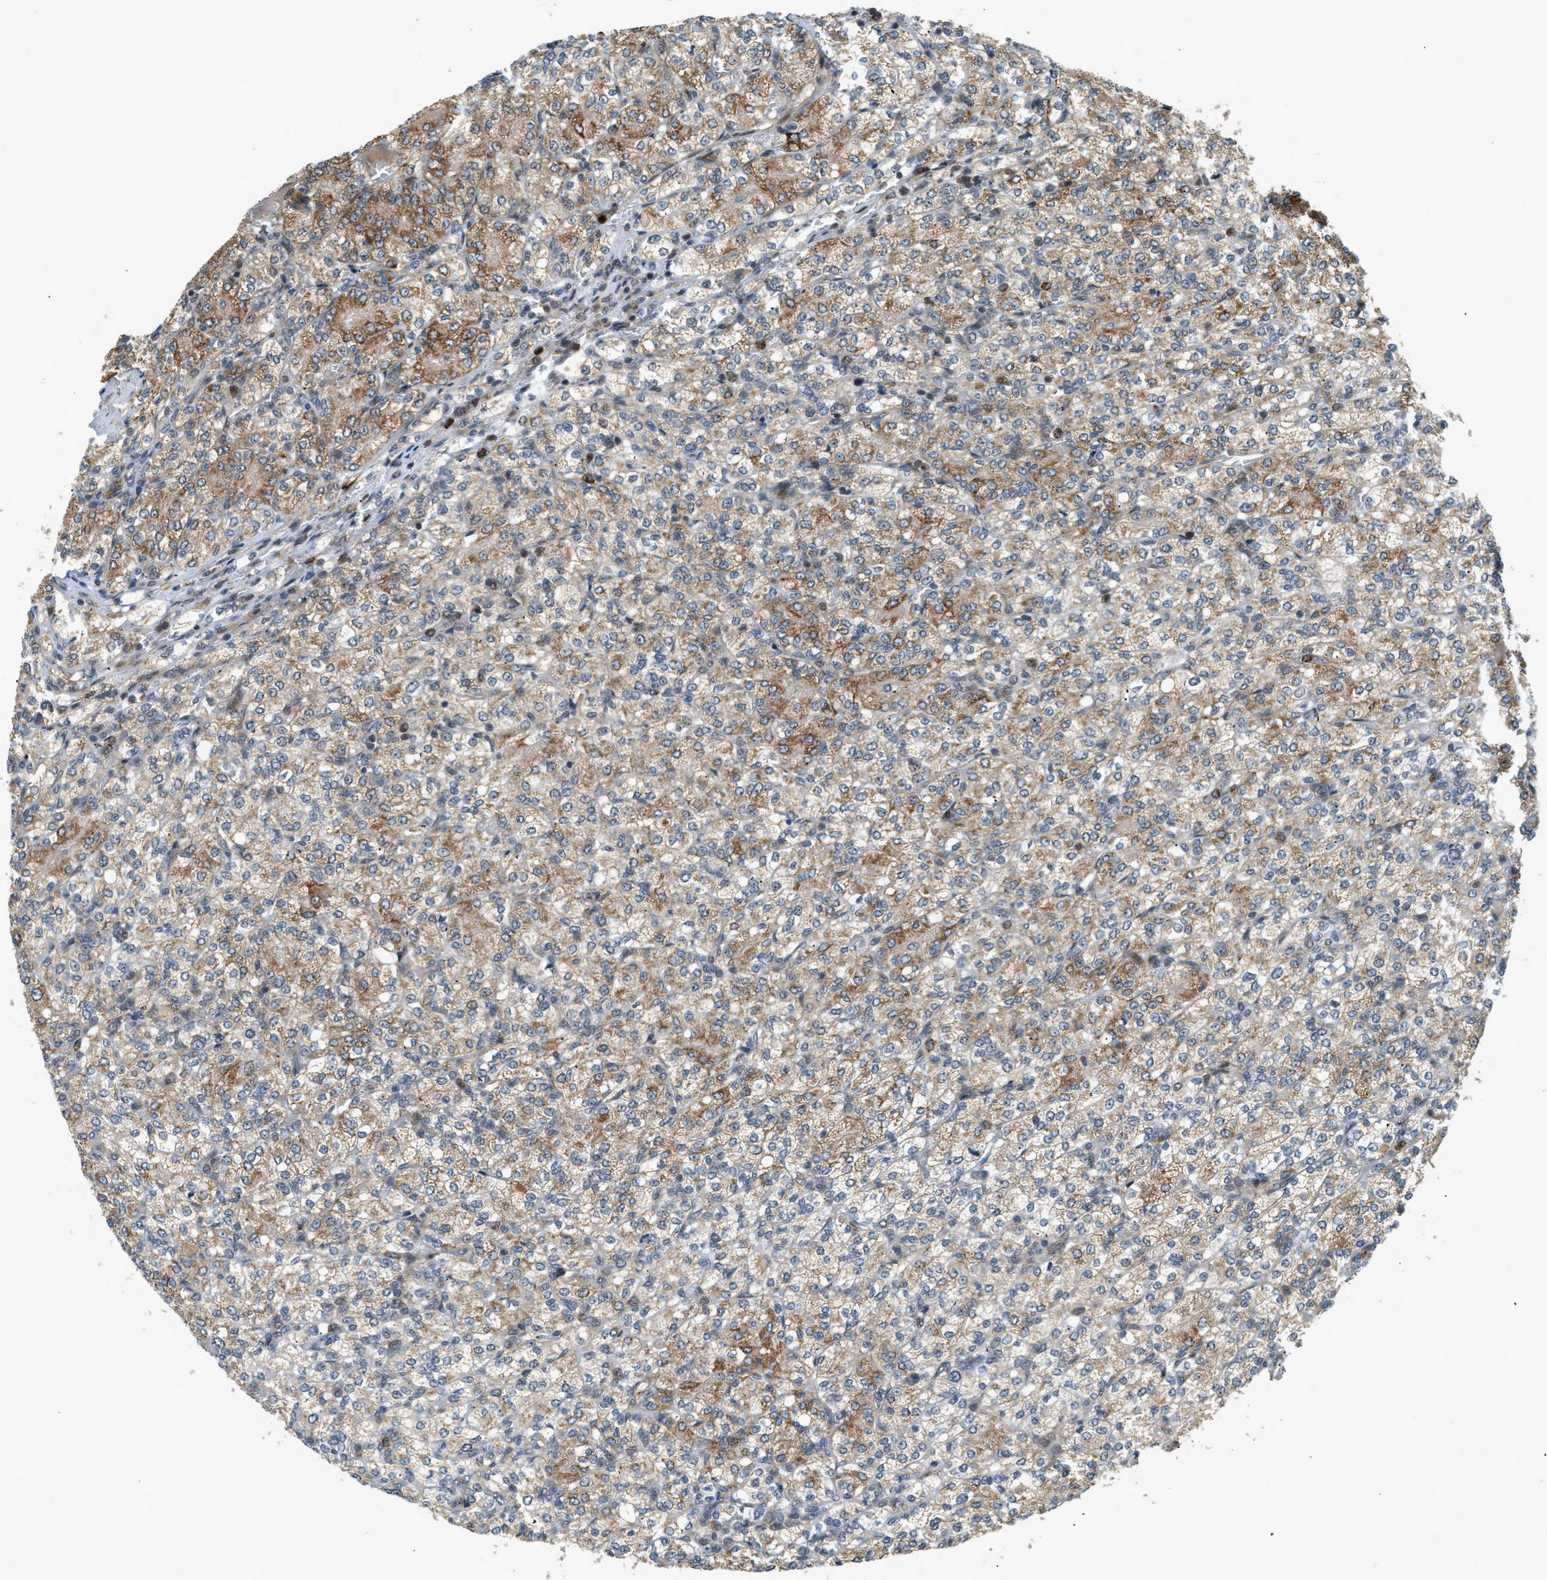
{"staining": {"intensity": "moderate", "quantity": "25%-75%", "location": "cytoplasmic/membranous"}, "tissue": "renal cancer", "cell_type": "Tumor cells", "image_type": "cancer", "snomed": [{"axis": "morphology", "description": "Adenocarcinoma, NOS"}, {"axis": "topography", "description": "Kidney"}], "caption": "Immunohistochemical staining of human renal cancer displays medium levels of moderate cytoplasmic/membranous expression in approximately 25%-75% of tumor cells.", "gene": "TRAPPC14", "patient": {"sex": "male", "age": 77}}